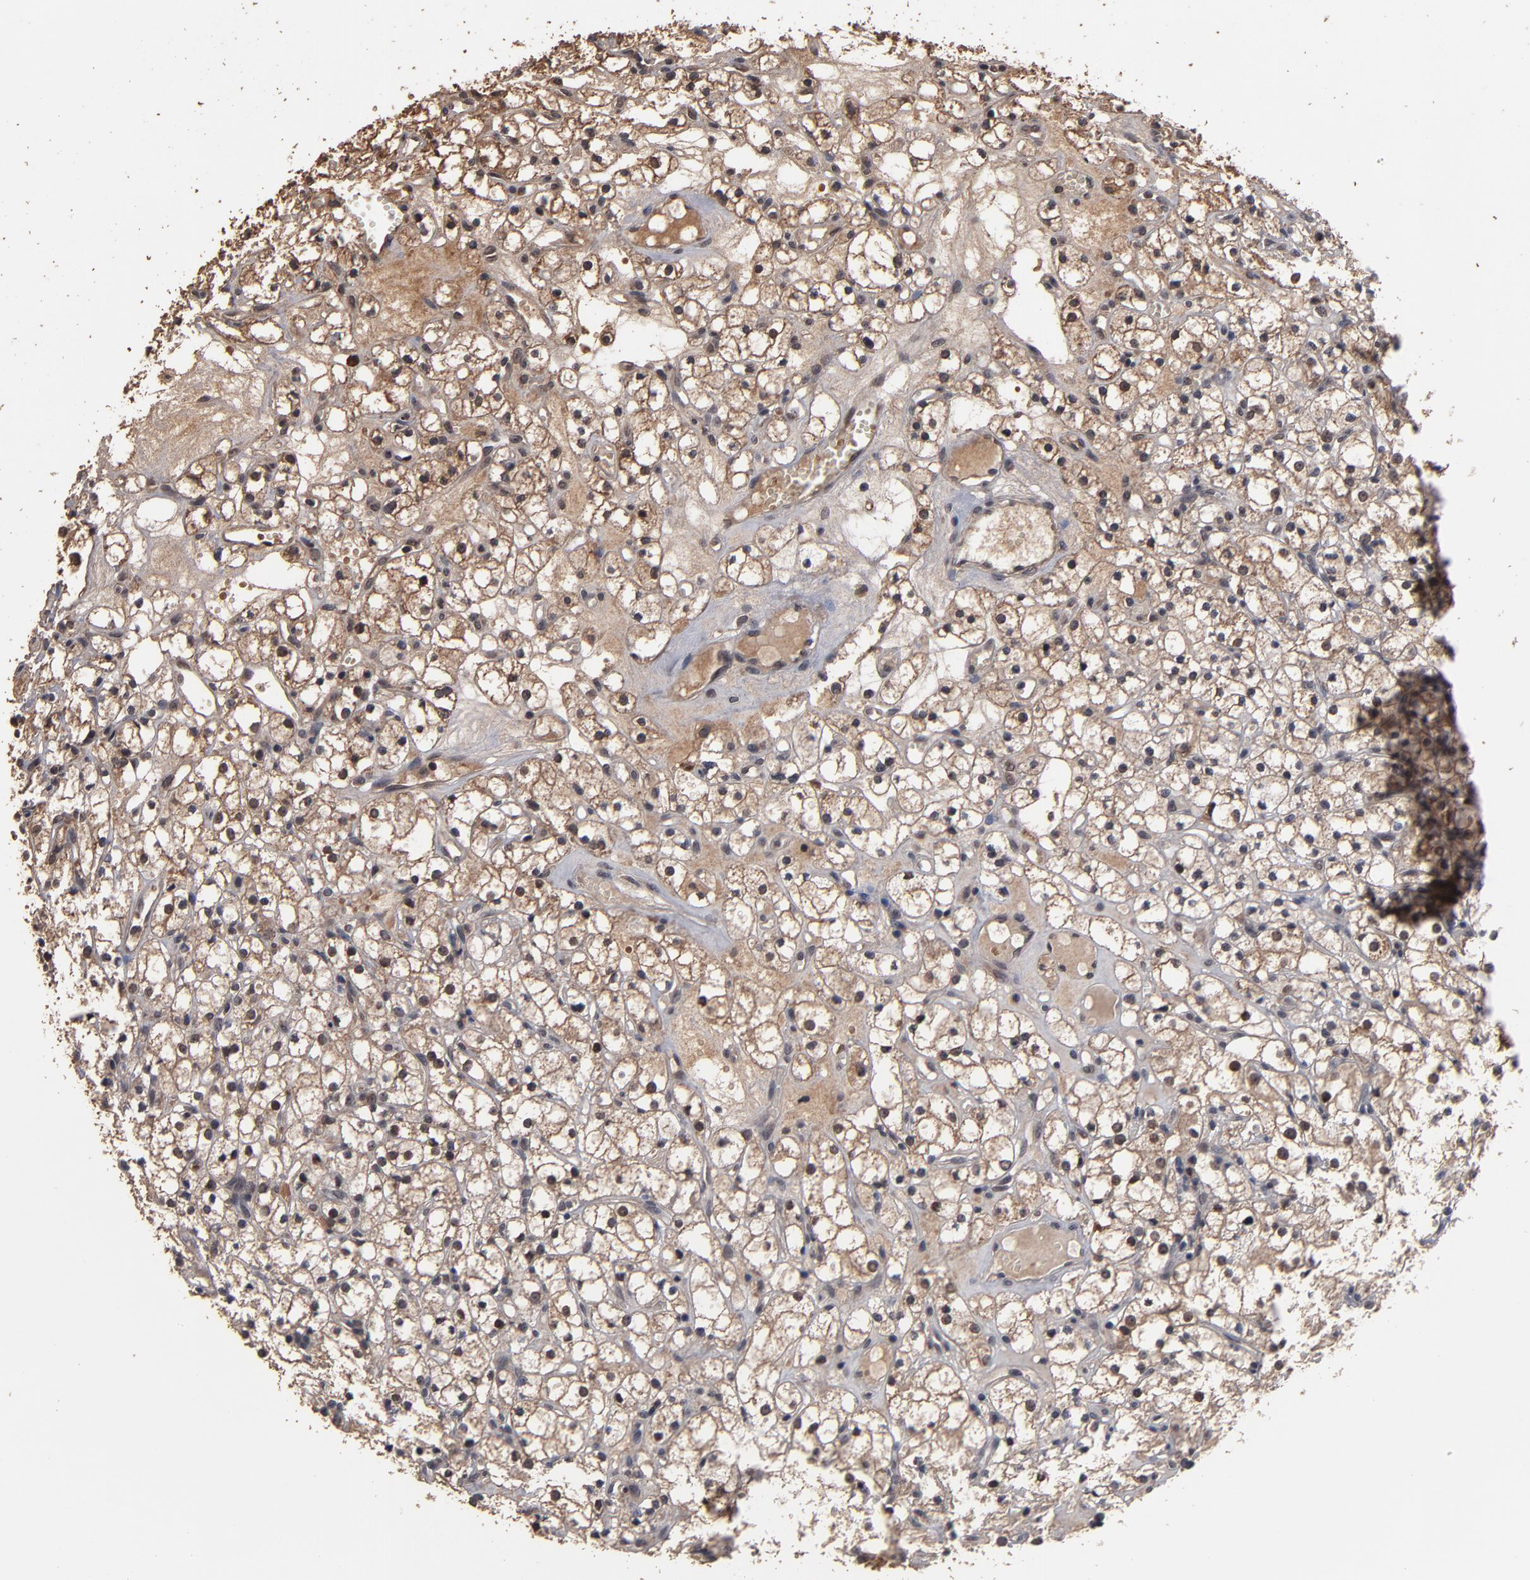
{"staining": {"intensity": "weak", "quantity": ">75%", "location": "cytoplasmic/membranous,nuclear"}, "tissue": "renal cancer", "cell_type": "Tumor cells", "image_type": "cancer", "snomed": [{"axis": "morphology", "description": "Adenocarcinoma, NOS"}, {"axis": "topography", "description": "Kidney"}], "caption": "Adenocarcinoma (renal) was stained to show a protein in brown. There is low levels of weak cytoplasmic/membranous and nuclear expression in approximately >75% of tumor cells.", "gene": "NXF2B", "patient": {"sex": "male", "age": 61}}